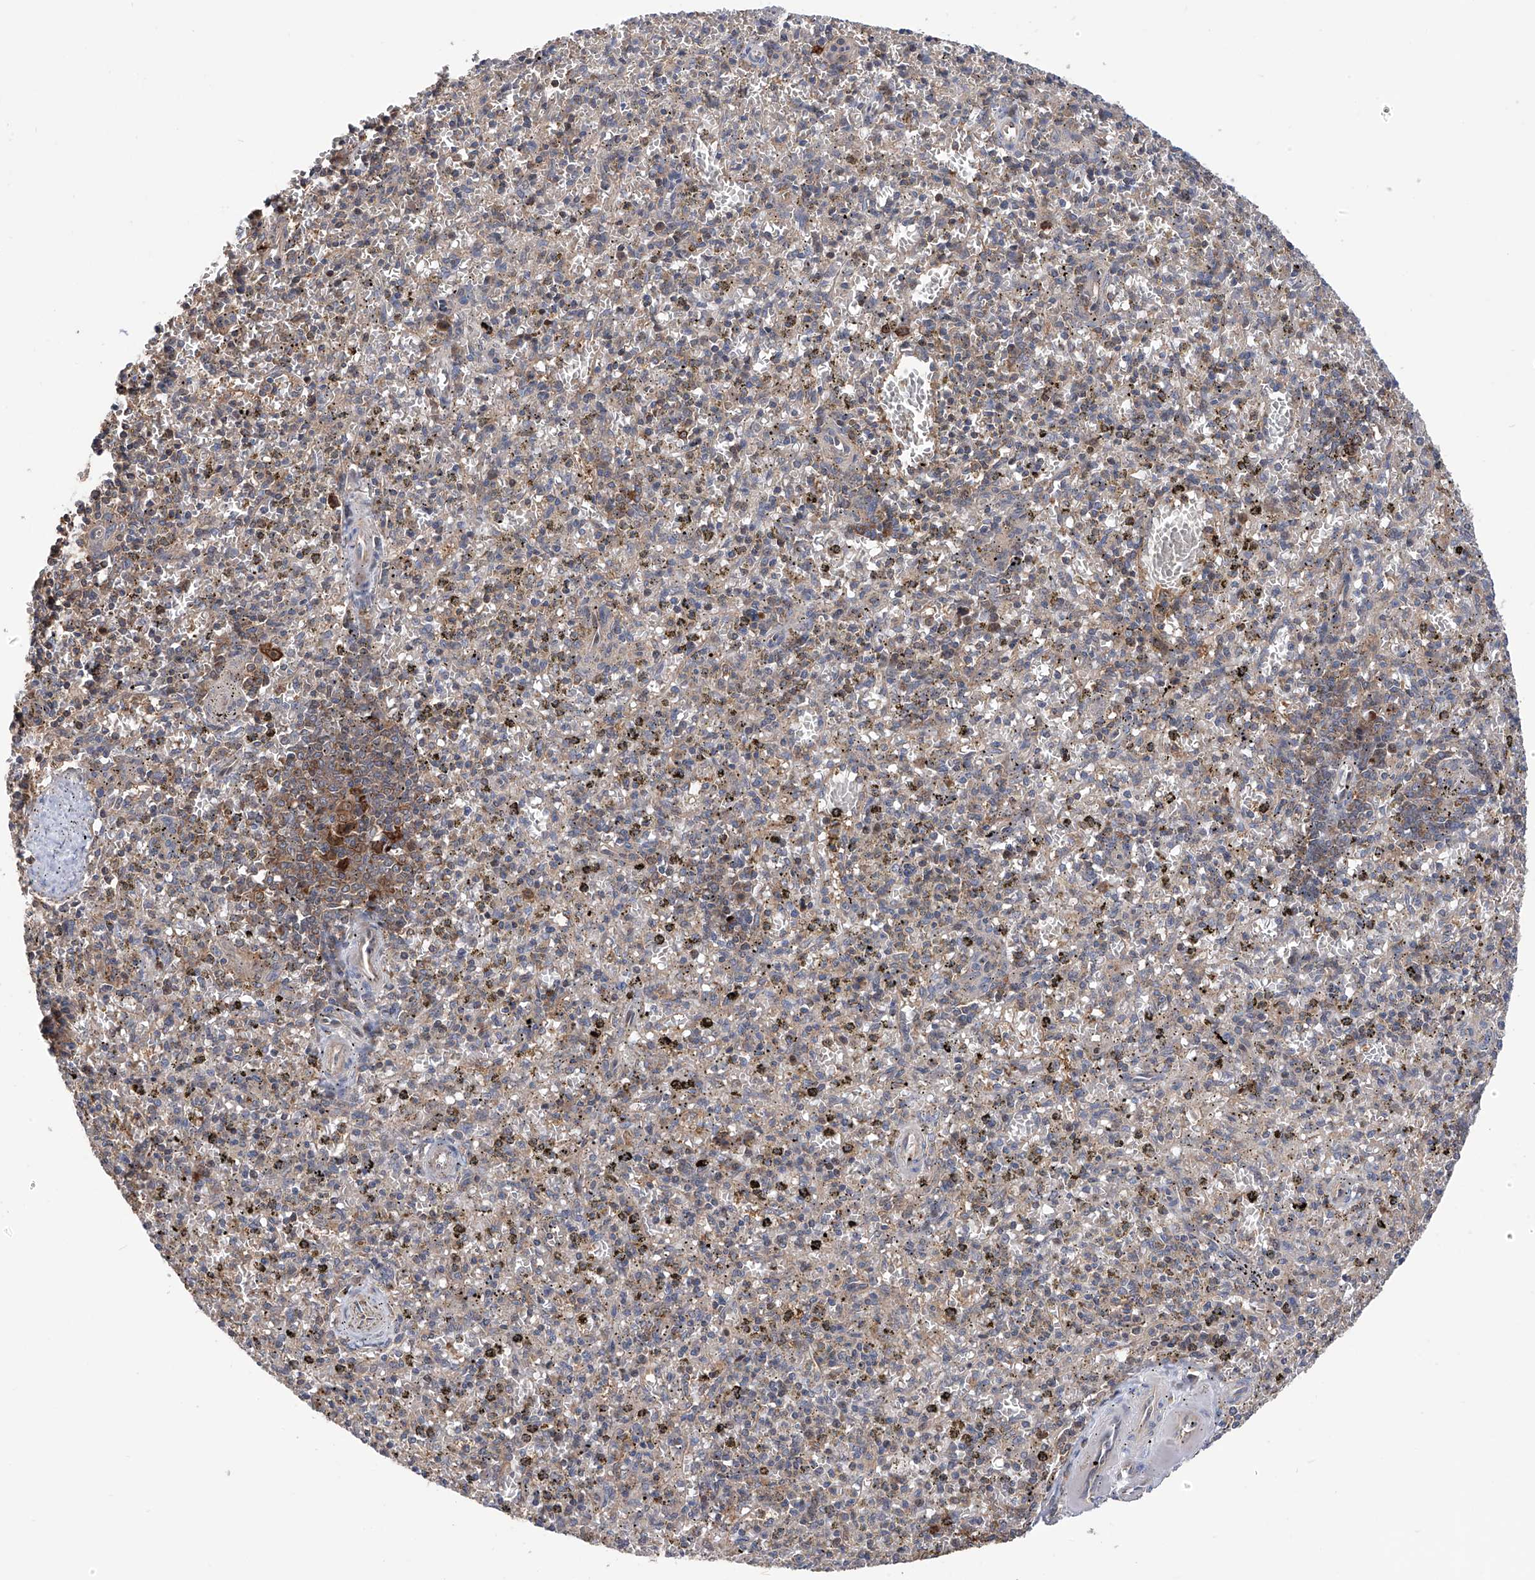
{"staining": {"intensity": "moderate", "quantity": "<25%", "location": "cytoplasmic/membranous"}, "tissue": "spleen", "cell_type": "Cells in red pulp", "image_type": "normal", "snomed": [{"axis": "morphology", "description": "Normal tissue, NOS"}, {"axis": "topography", "description": "Spleen"}], "caption": "Brown immunohistochemical staining in benign spleen reveals moderate cytoplasmic/membranous expression in approximately <25% of cells in red pulp.", "gene": "NUDT17", "patient": {"sex": "male", "age": 72}}